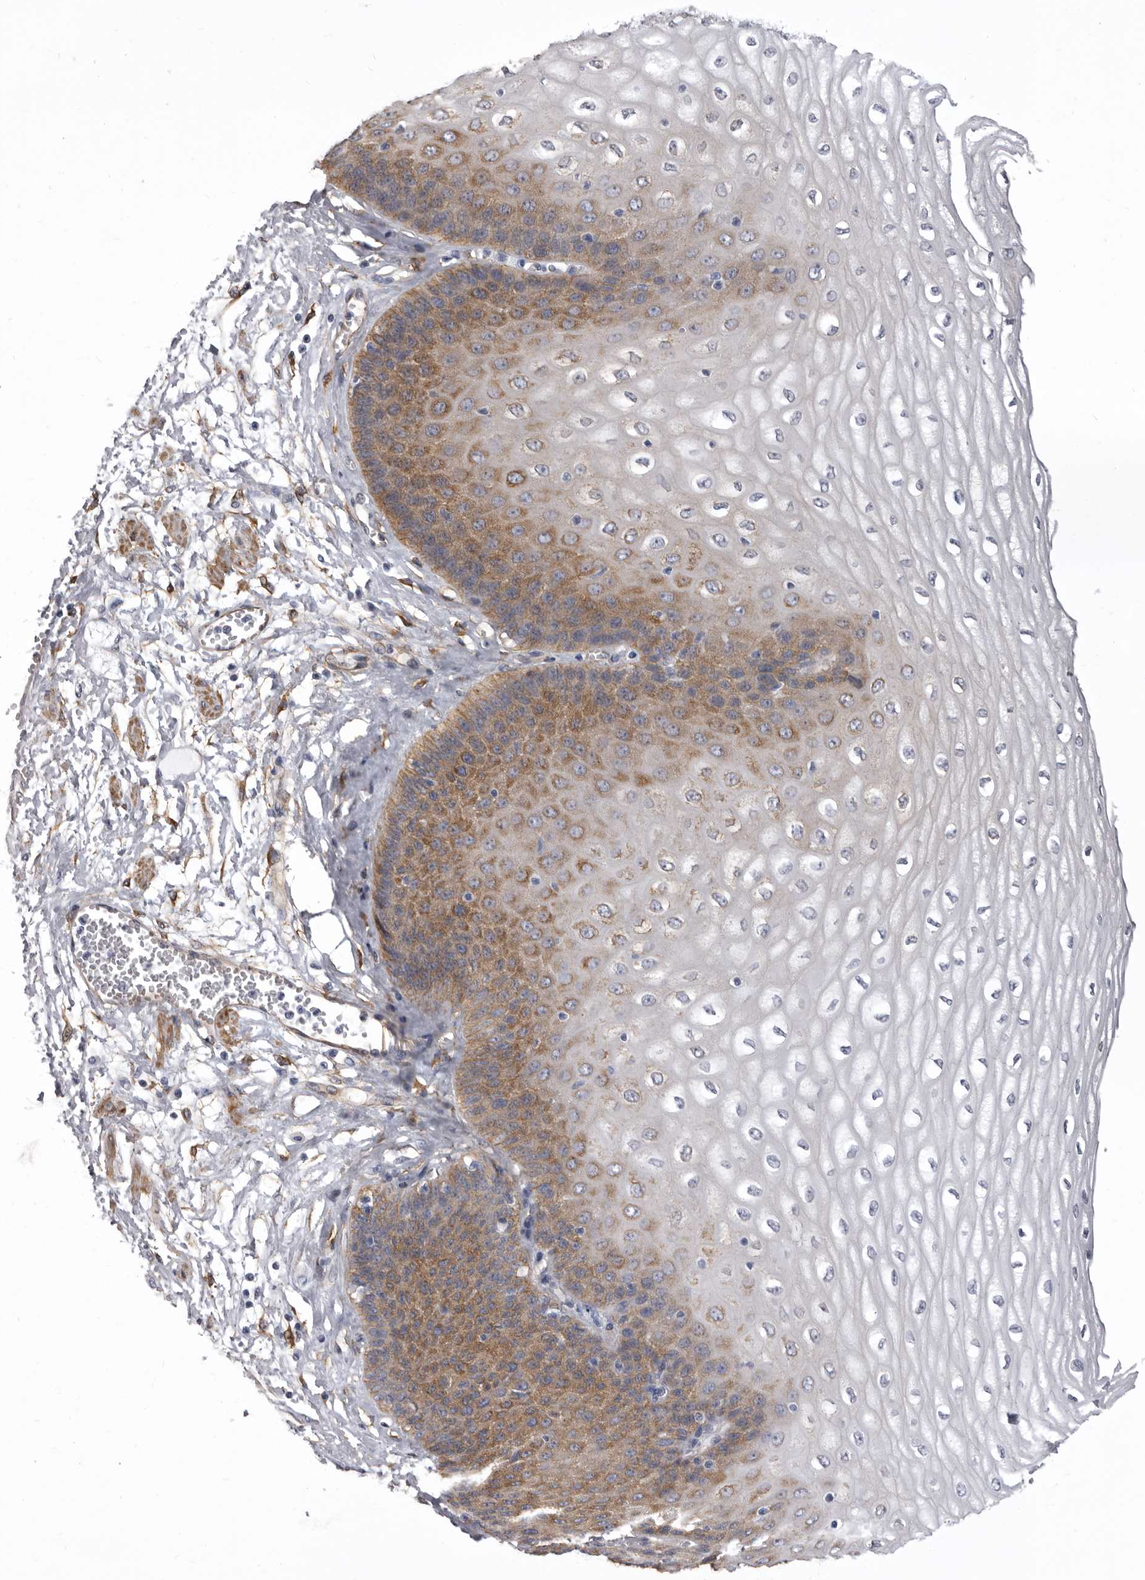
{"staining": {"intensity": "moderate", "quantity": "25%-75%", "location": "cytoplasmic/membranous"}, "tissue": "esophagus", "cell_type": "Squamous epithelial cells", "image_type": "normal", "snomed": [{"axis": "morphology", "description": "Normal tissue, NOS"}, {"axis": "topography", "description": "Esophagus"}], "caption": "Immunohistochemical staining of benign human esophagus shows medium levels of moderate cytoplasmic/membranous expression in about 25%-75% of squamous epithelial cells.", "gene": "ENAH", "patient": {"sex": "male", "age": 60}}